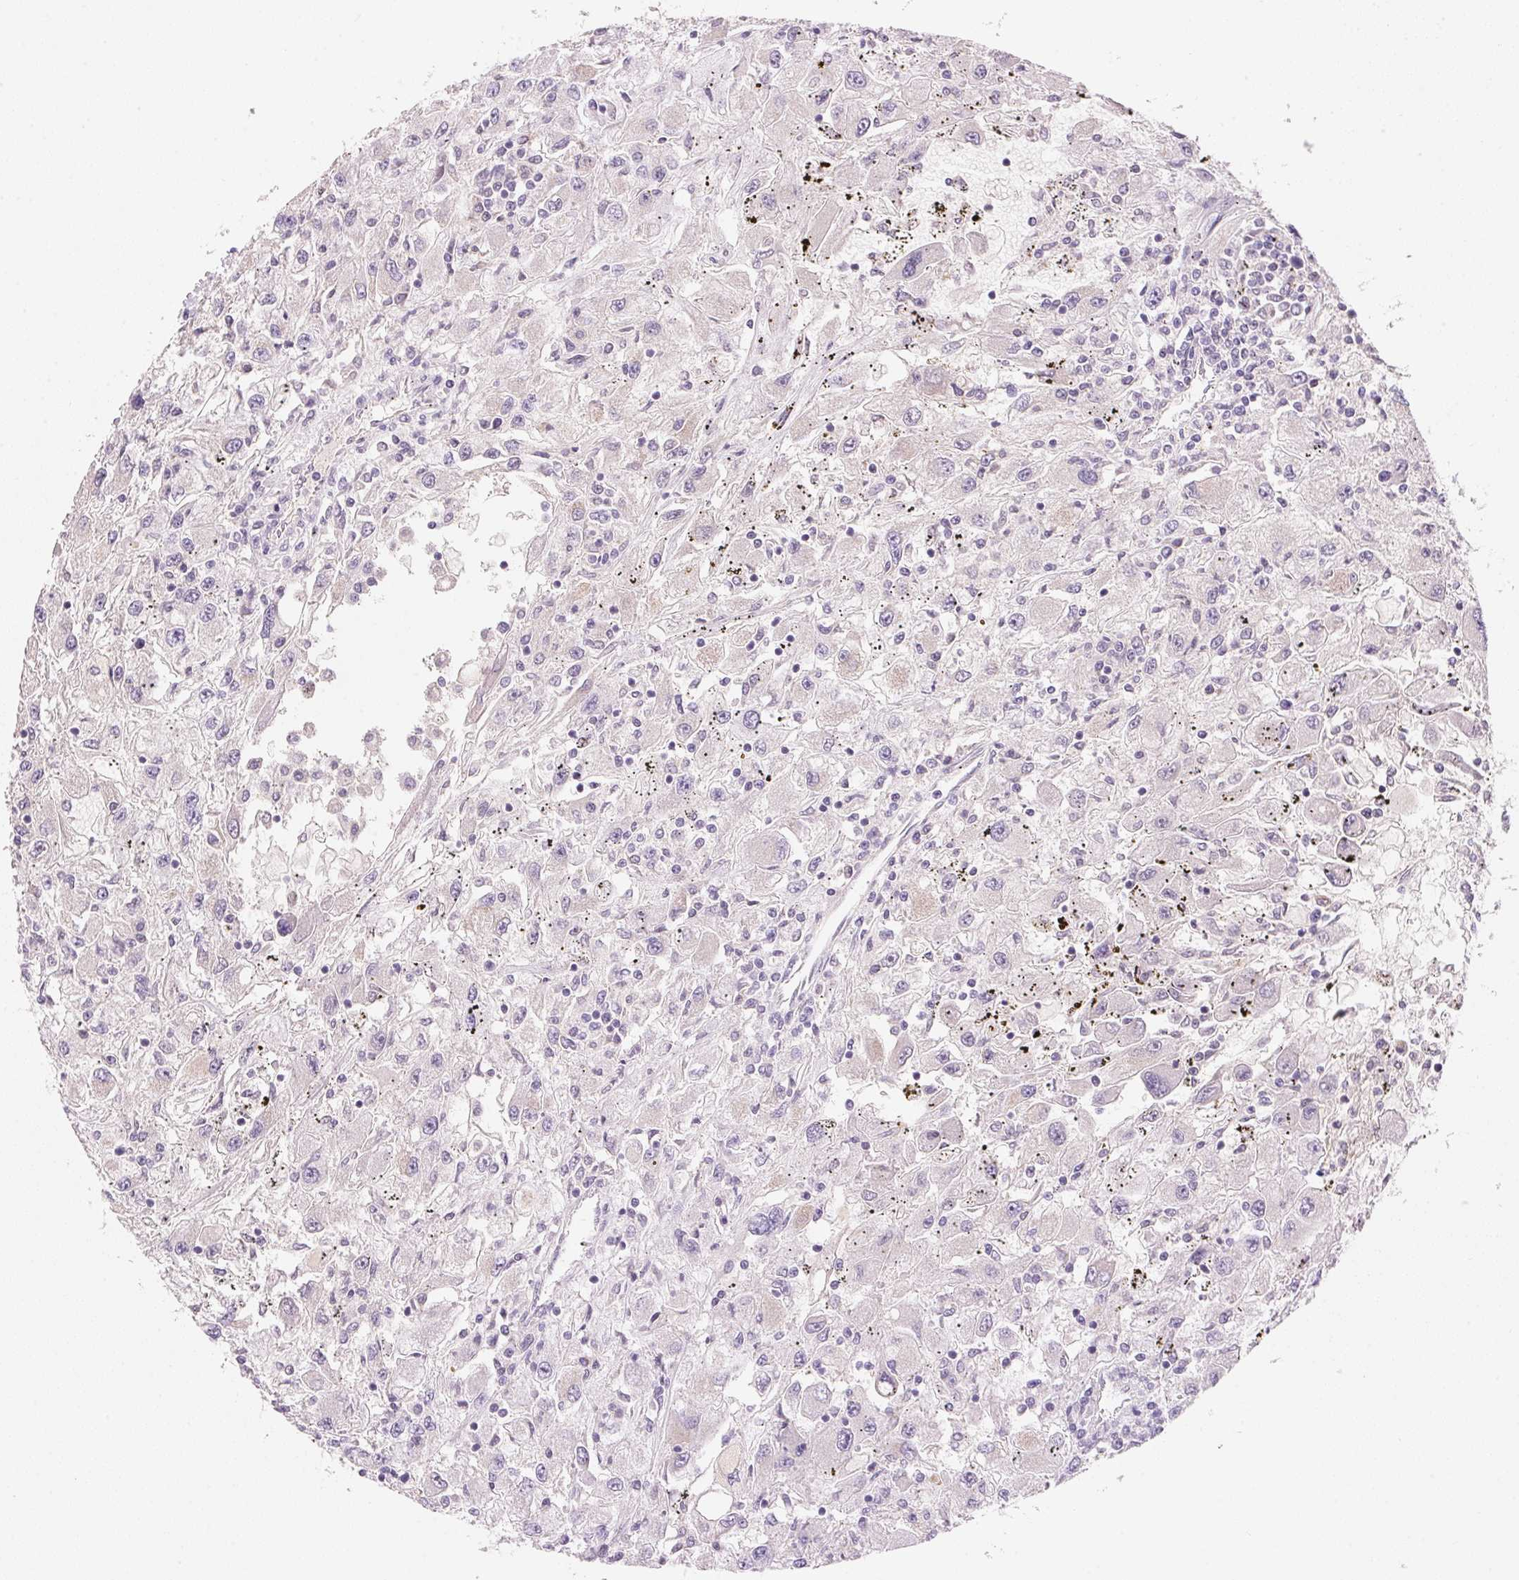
{"staining": {"intensity": "negative", "quantity": "none", "location": "none"}, "tissue": "renal cancer", "cell_type": "Tumor cells", "image_type": "cancer", "snomed": [{"axis": "morphology", "description": "Adenocarcinoma, NOS"}, {"axis": "topography", "description": "Kidney"}], "caption": "Tumor cells show no significant protein staining in renal cancer.", "gene": "CYP11B1", "patient": {"sex": "female", "age": 67}}